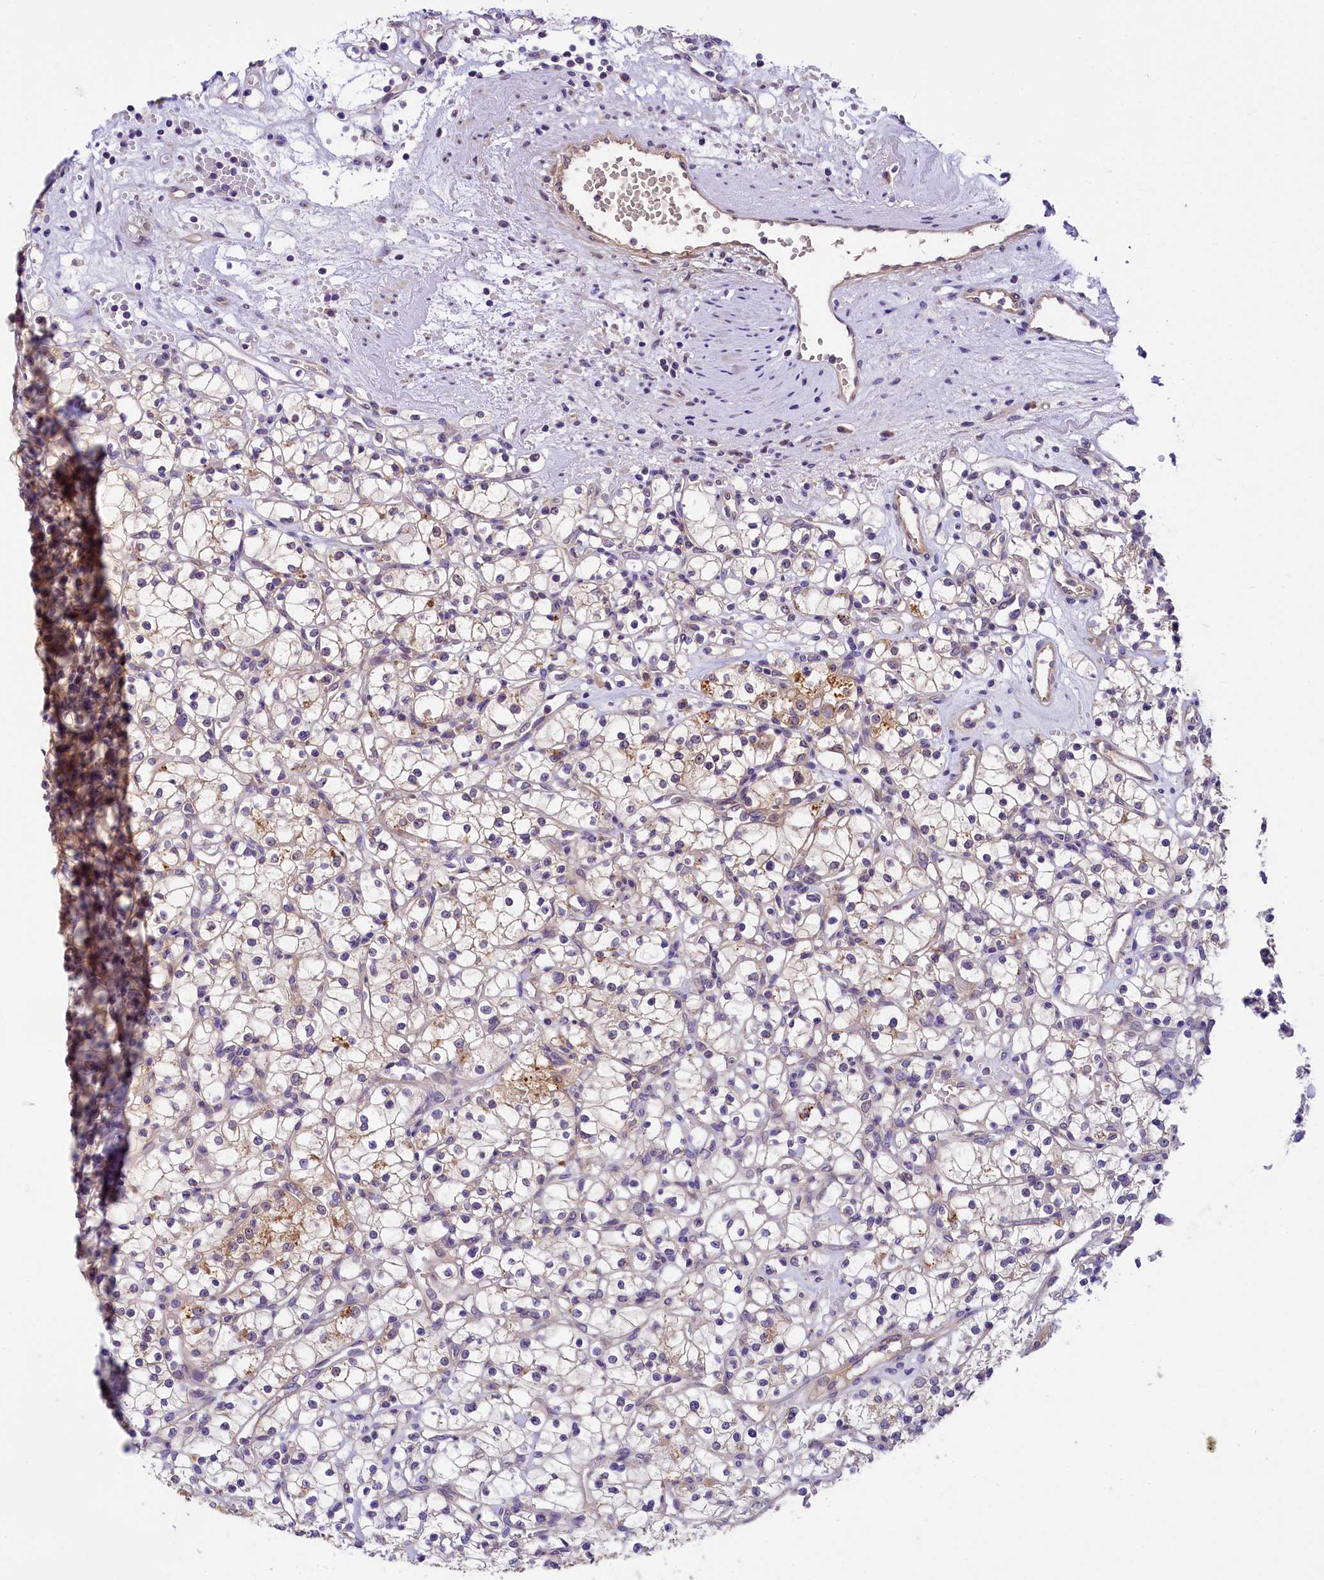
{"staining": {"intensity": "weak", "quantity": "<25%", "location": "cytoplasmic/membranous"}, "tissue": "renal cancer", "cell_type": "Tumor cells", "image_type": "cancer", "snomed": [{"axis": "morphology", "description": "Adenocarcinoma, NOS"}, {"axis": "topography", "description": "Kidney"}], "caption": "Protein analysis of adenocarcinoma (renal) reveals no significant positivity in tumor cells.", "gene": "UBXN6", "patient": {"sex": "female", "age": 59}}